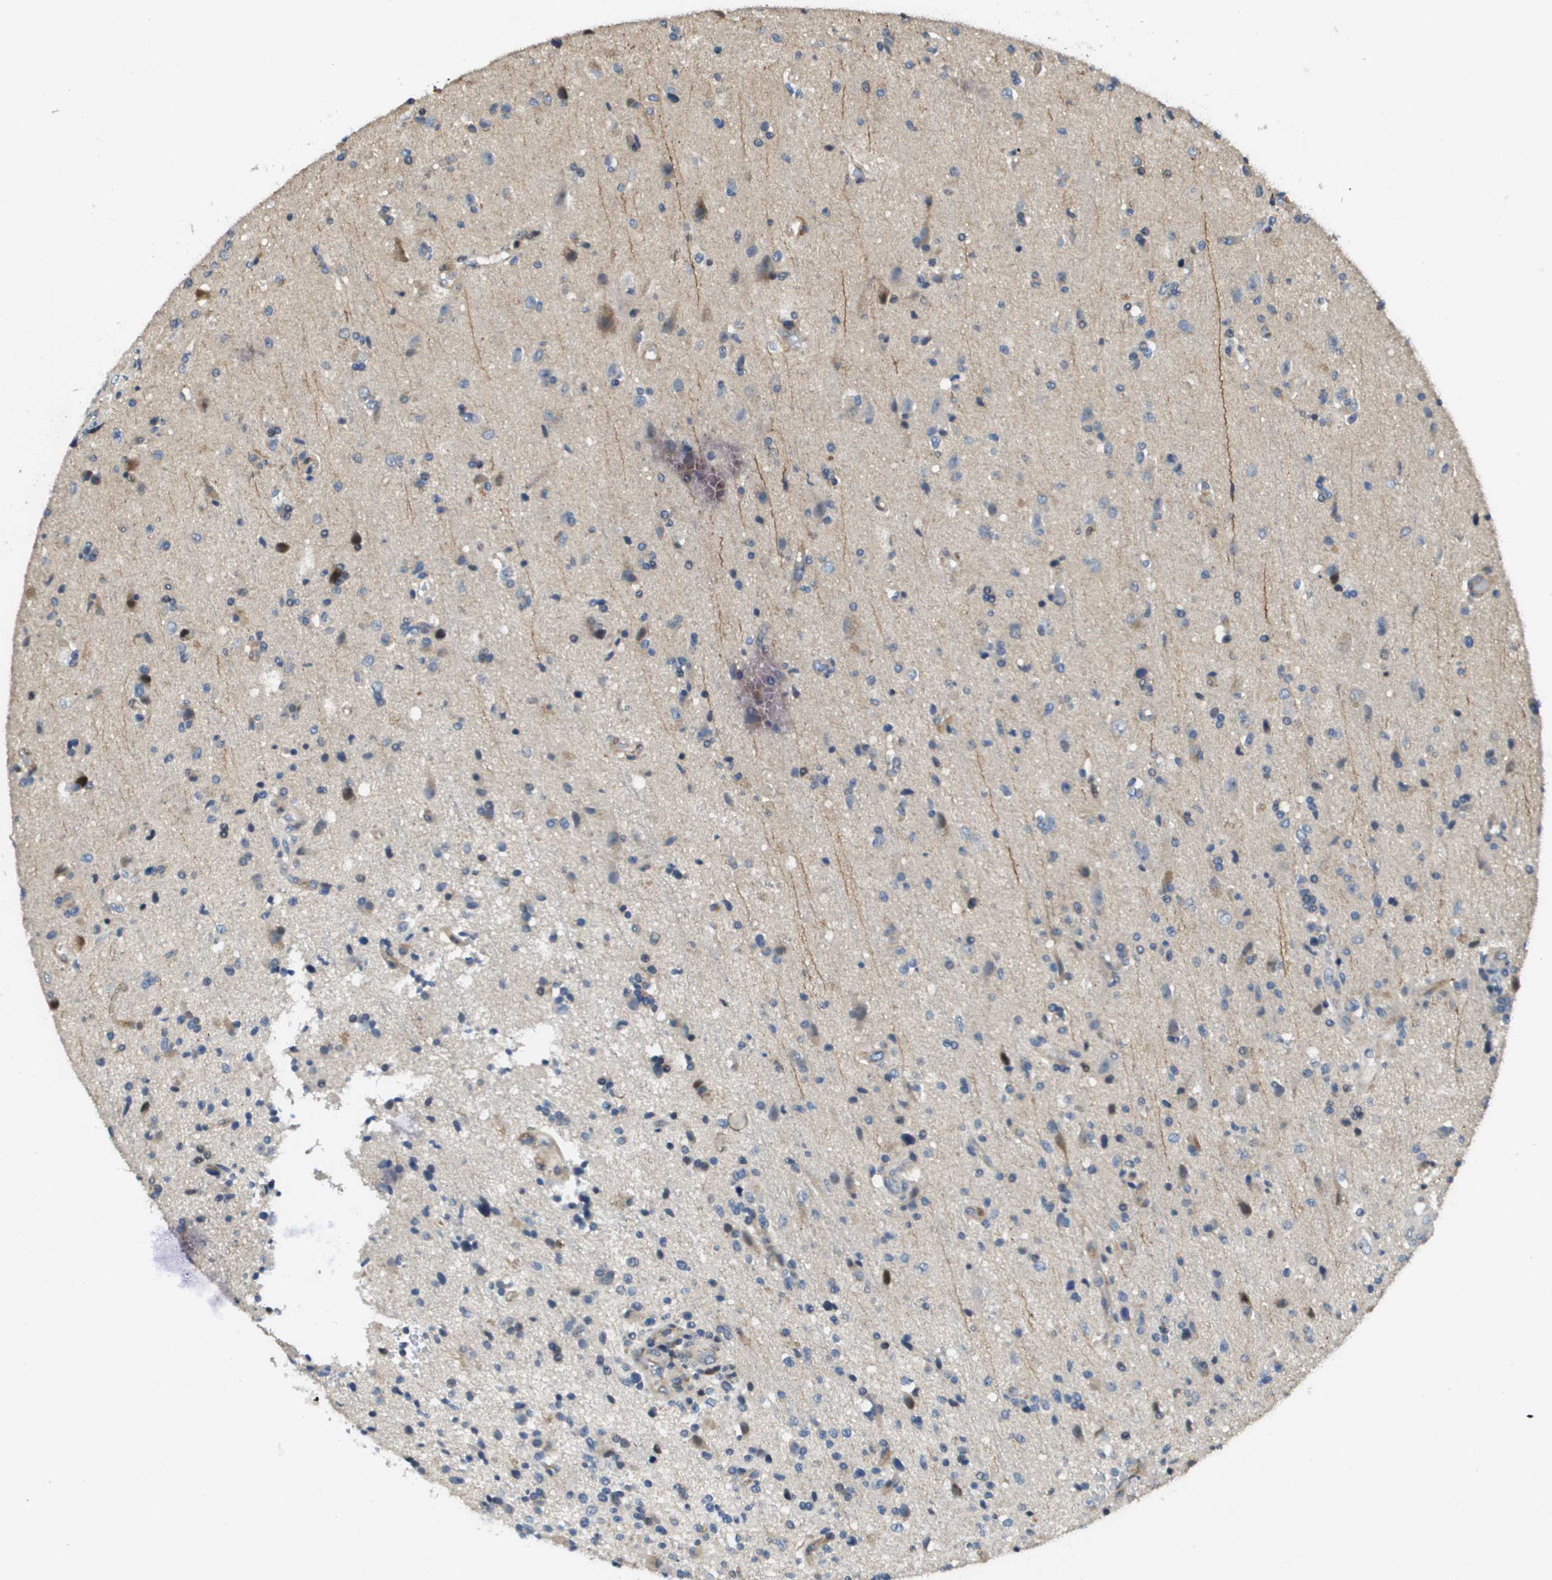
{"staining": {"intensity": "weak", "quantity": "<25%", "location": "cytoplasmic/membranous"}, "tissue": "glioma", "cell_type": "Tumor cells", "image_type": "cancer", "snomed": [{"axis": "morphology", "description": "Glioma, malignant, High grade"}, {"axis": "topography", "description": "Brain"}], "caption": "Malignant glioma (high-grade) was stained to show a protein in brown. There is no significant expression in tumor cells.", "gene": "SCN4B", "patient": {"sex": "male", "age": 72}}